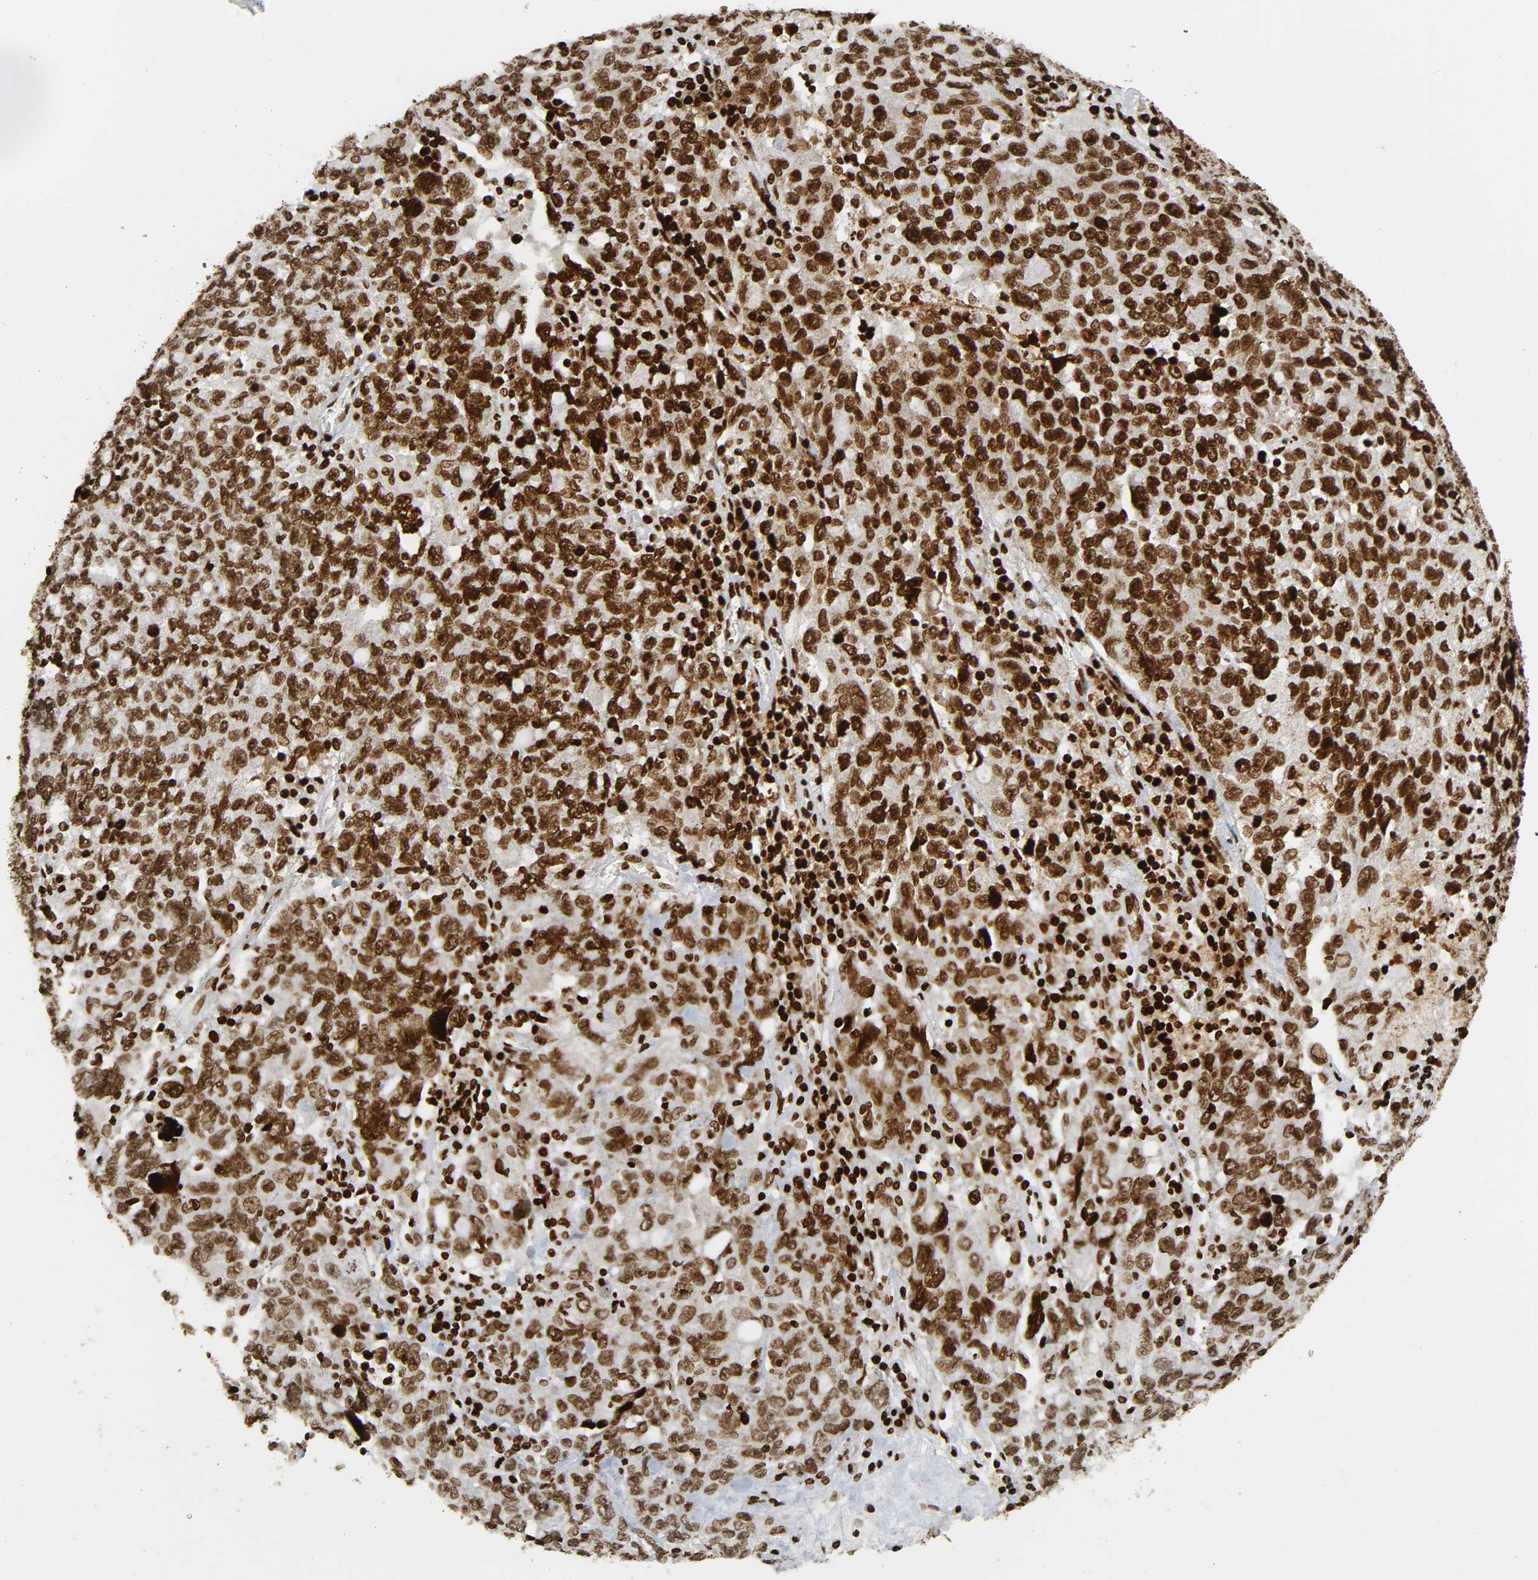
{"staining": {"intensity": "strong", "quantity": ">75%", "location": "nuclear"}, "tissue": "ovarian cancer", "cell_type": "Tumor cells", "image_type": "cancer", "snomed": [{"axis": "morphology", "description": "Carcinoma, endometroid"}, {"axis": "topography", "description": "Ovary"}], "caption": "DAB (3,3'-diaminobenzidine) immunohistochemical staining of human endometroid carcinoma (ovarian) exhibits strong nuclear protein expression in about >75% of tumor cells.", "gene": "RXRA", "patient": {"sex": "female", "age": 62}}